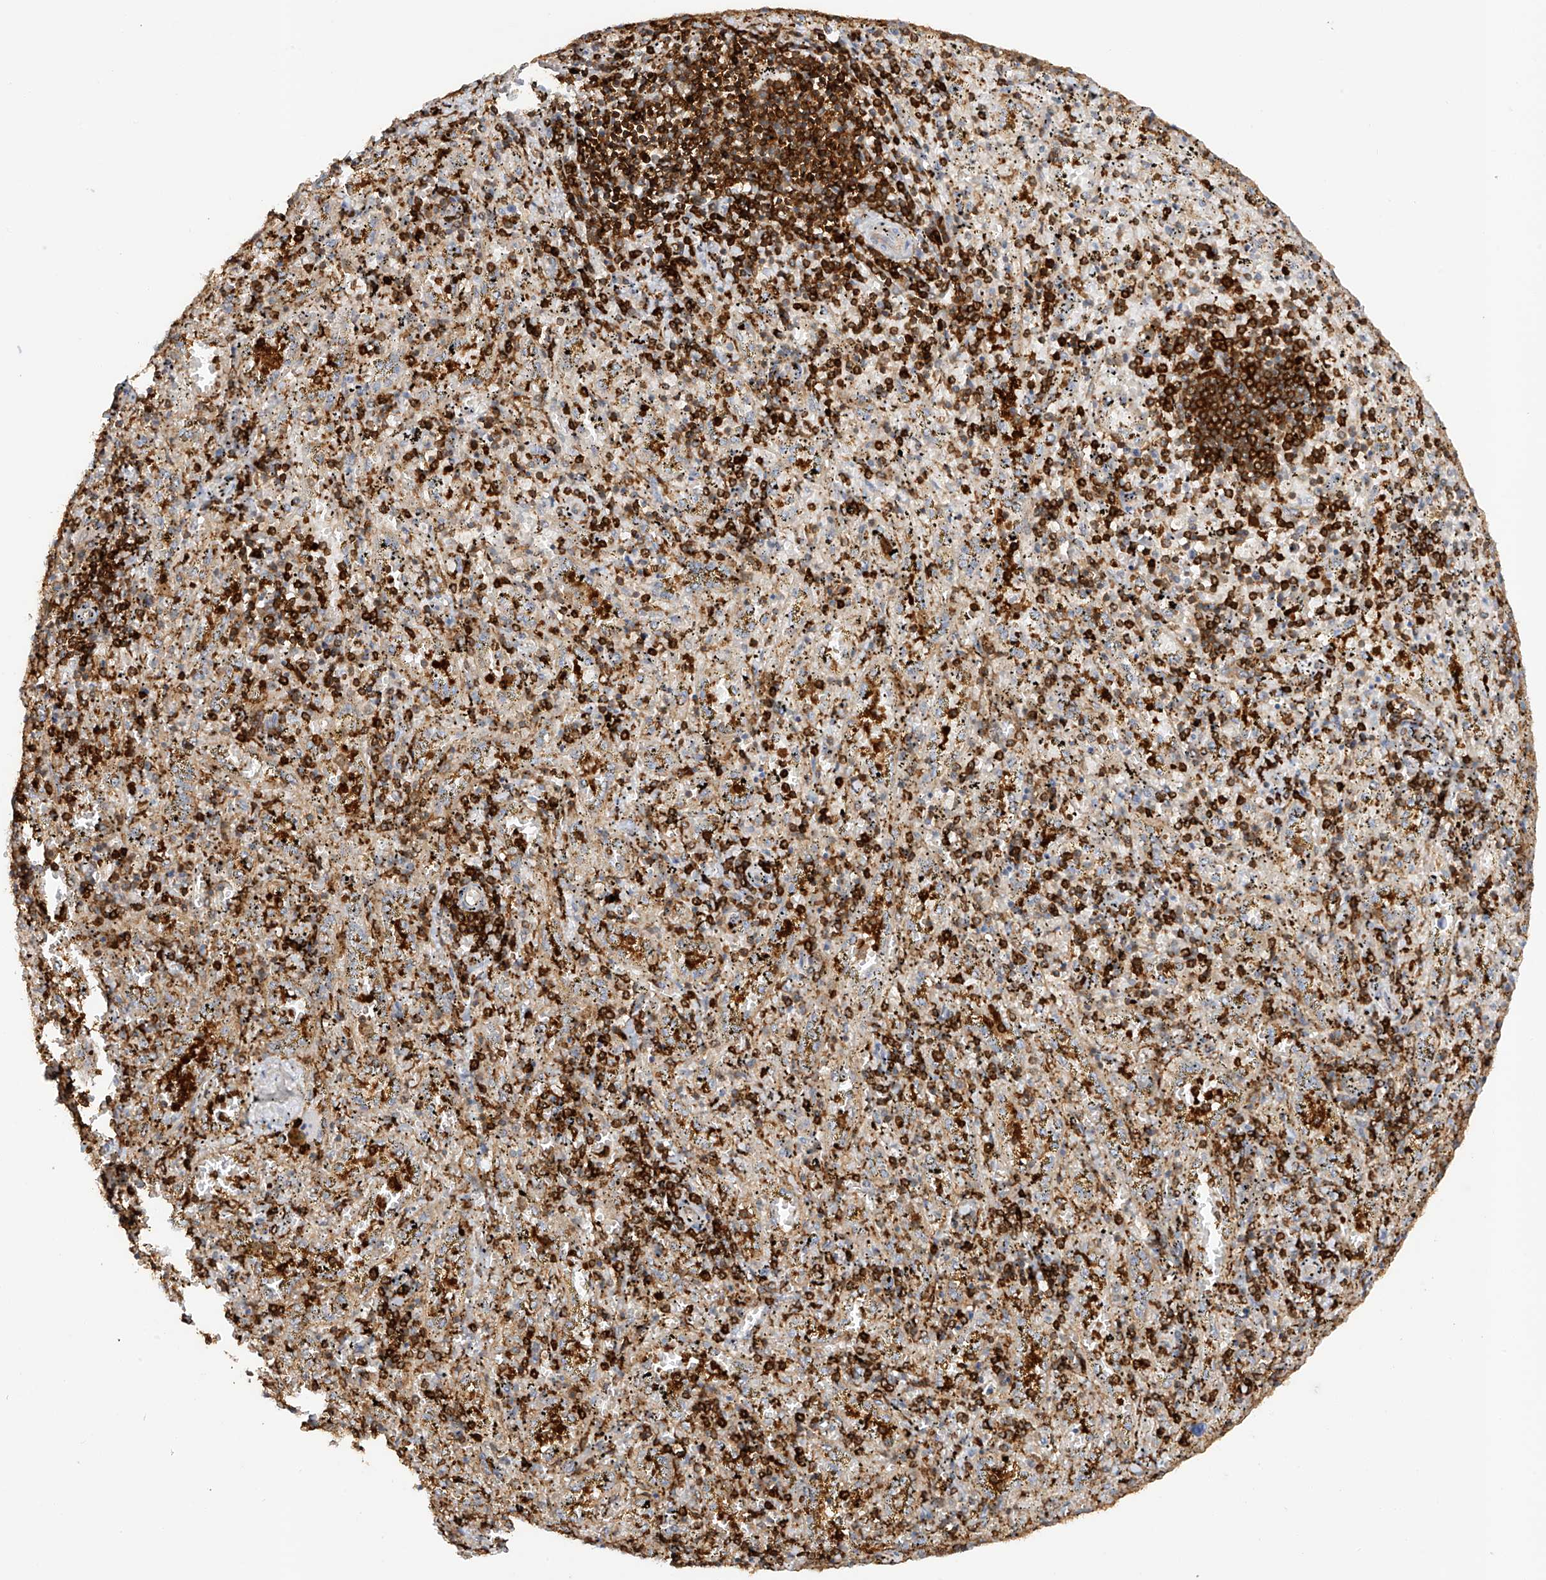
{"staining": {"intensity": "strong", "quantity": "25%-75%", "location": "cytoplasmic/membranous"}, "tissue": "spleen", "cell_type": "Cells in red pulp", "image_type": "normal", "snomed": [{"axis": "morphology", "description": "Normal tissue, NOS"}, {"axis": "topography", "description": "Spleen"}], "caption": "A brown stain highlights strong cytoplasmic/membranous staining of a protein in cells in red pulp of normal human spleen. The staining is performed using DAB brown chromogen to label protein expression. The nuclei are counter-stained blue using hematoxylin.", "gene": "ARHGAP25", "patient": {"sex": "male", "age": 11}}